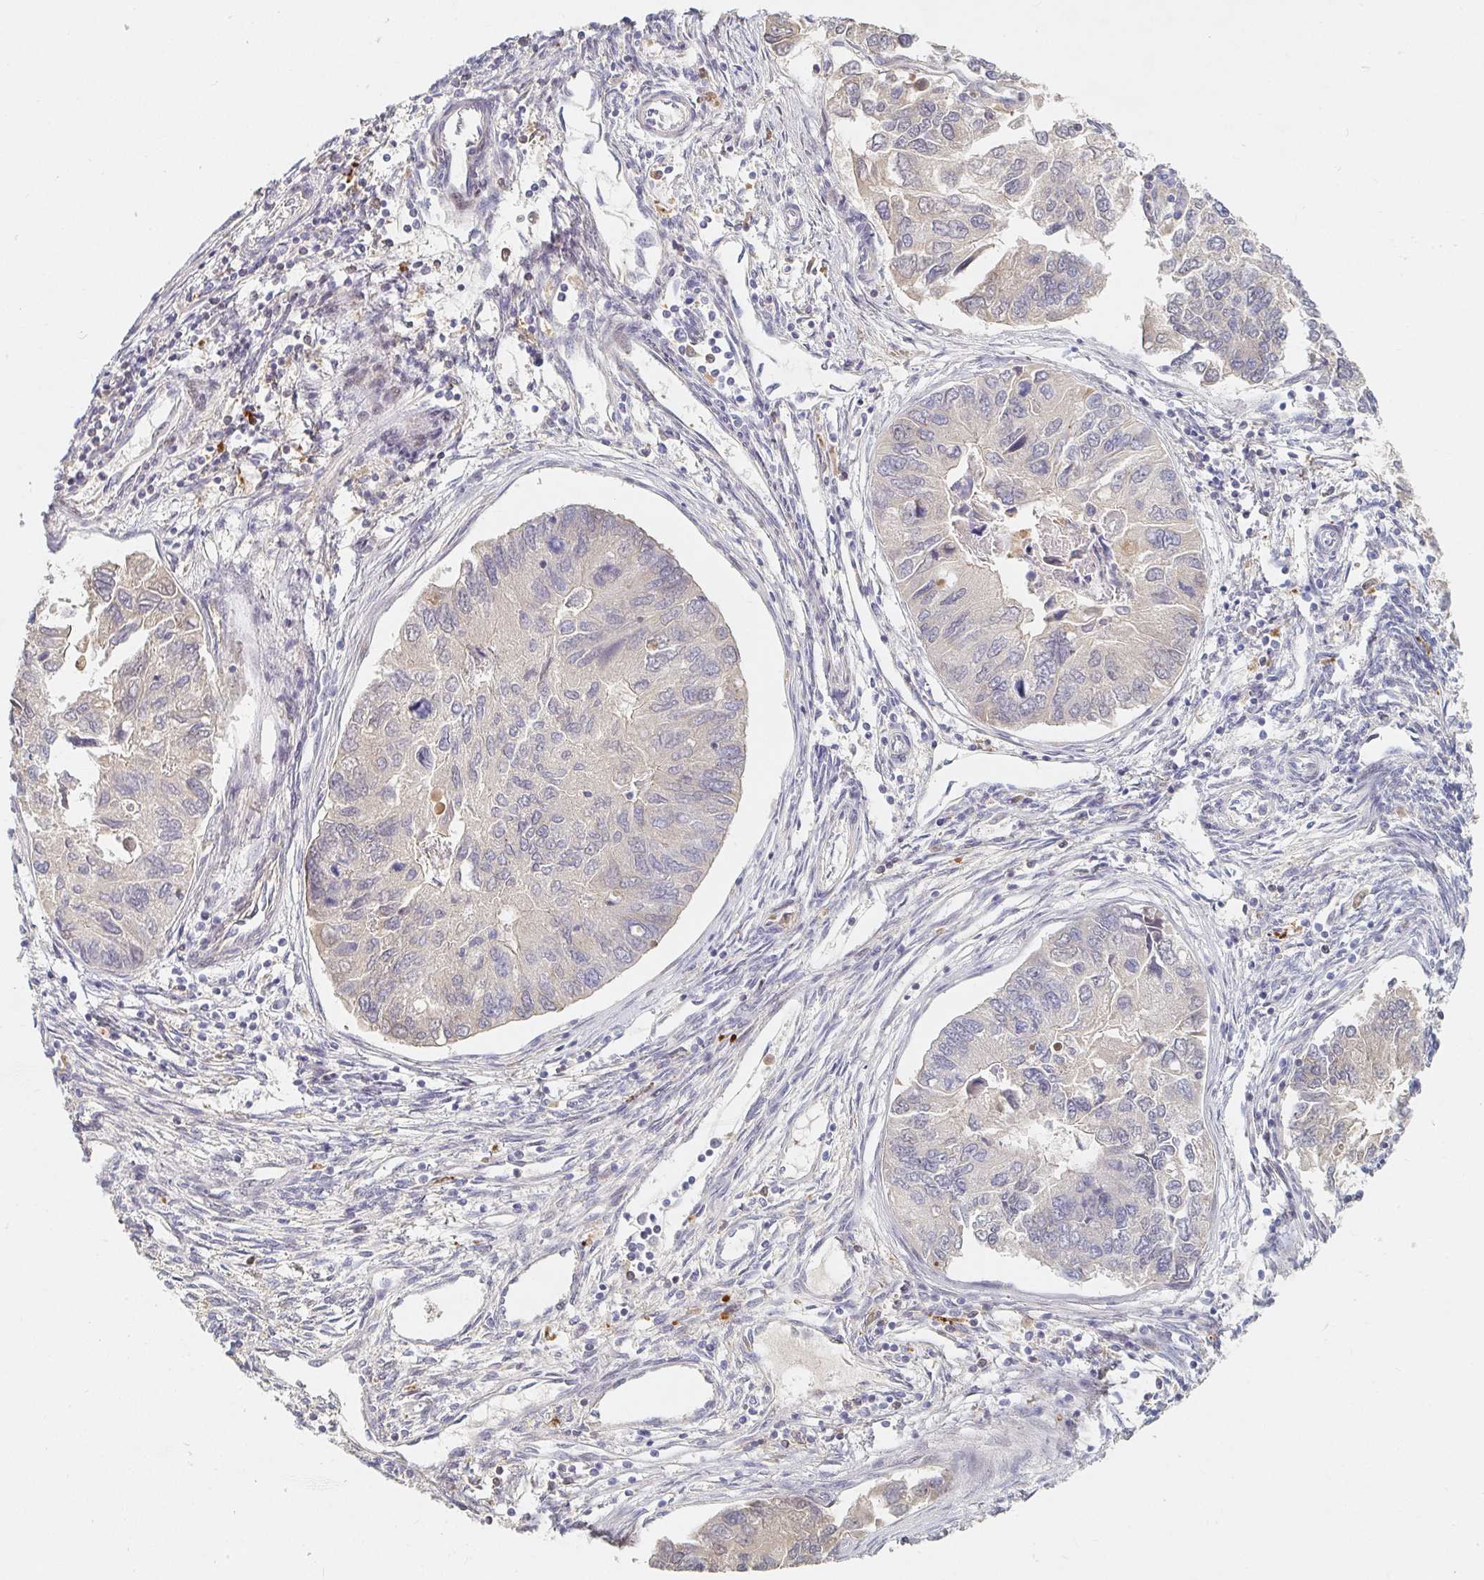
{"staining": {"intensity": "negative", "quantity": "none", "location": "none"}, "tissue": "endometrial cancer", "cell_type": "Tumor cells", "image_type": "cancer", "snomed": [{"axis": "morphology", "description": "Carcinoma, NOS"}, {"axis": "topography", "description": "Uterus"}], "caption": "High magnification brightfield microscopy of endometrial cancer stained with DAB (brown) and counterstained with hematoxylin (blue): tumor cells show no significant staining. (Stains: DAB (3,3'-diaminobenzidine) IHC with hematoxylin counter stain, Microscopy: brightfield microscopy at high magnification).", "gene": "NME9", "patient": {"sex": "female", "age": 76}}